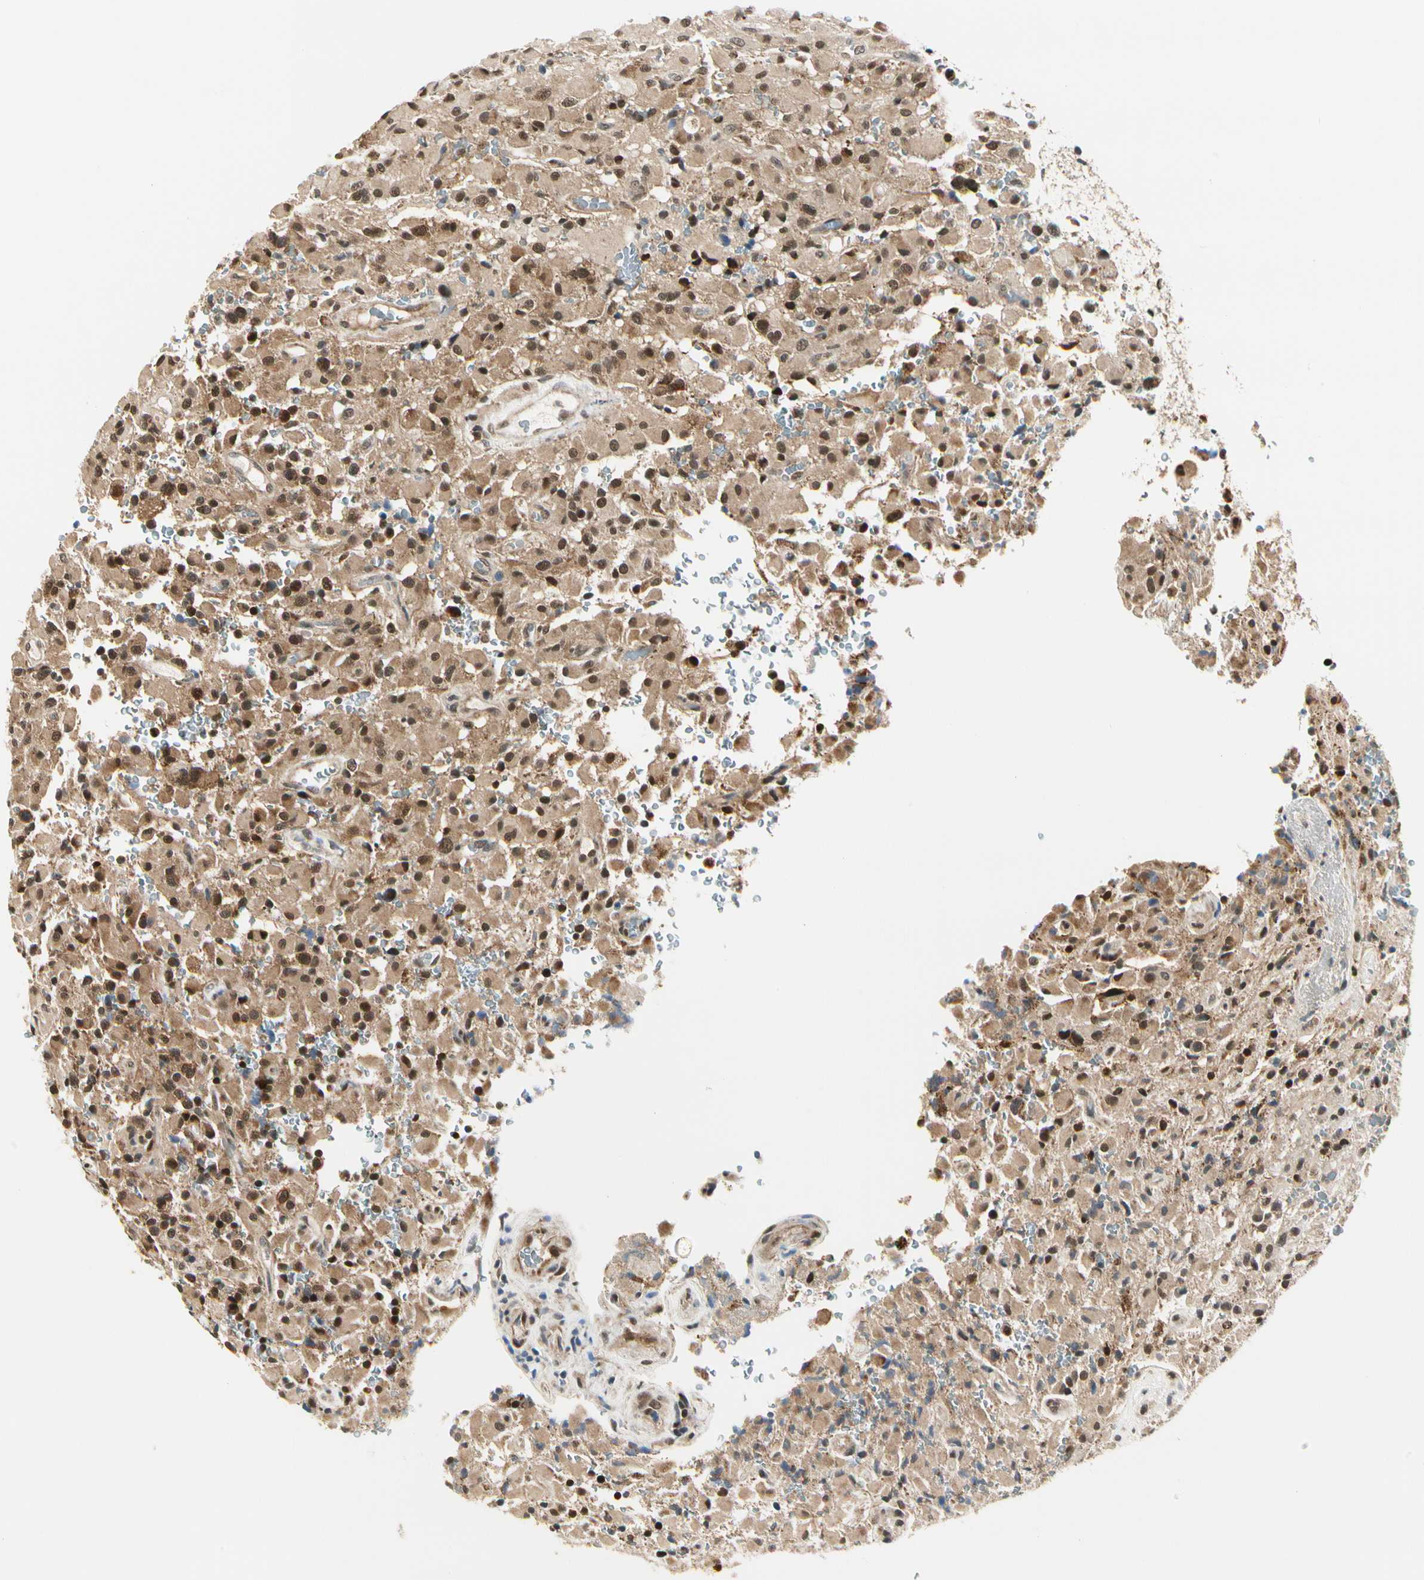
{"staining": {"intensity": "strong", "quantity": ">75%", "location": "cytoplasmic/membranous"}, "tissue": "glioma", "cell_type": "Tumor cells", "image_type": "cancer", "snomed": [{"axis": "morphology", "description": "Glioma, malignant, High grade"}, {"axis": "topography", "description": "Brain"}], "caption": "Immunohistochemical staining of malignant glioma (high-grade) exhibits high levels of strong cytoplasmic/membranous protein expression in approximately >75% of tumor cells. (IHC, brightfield microscopy, high magnification).", "gene": "PDK2", "patient": {"sex": "male", "age": 71}}